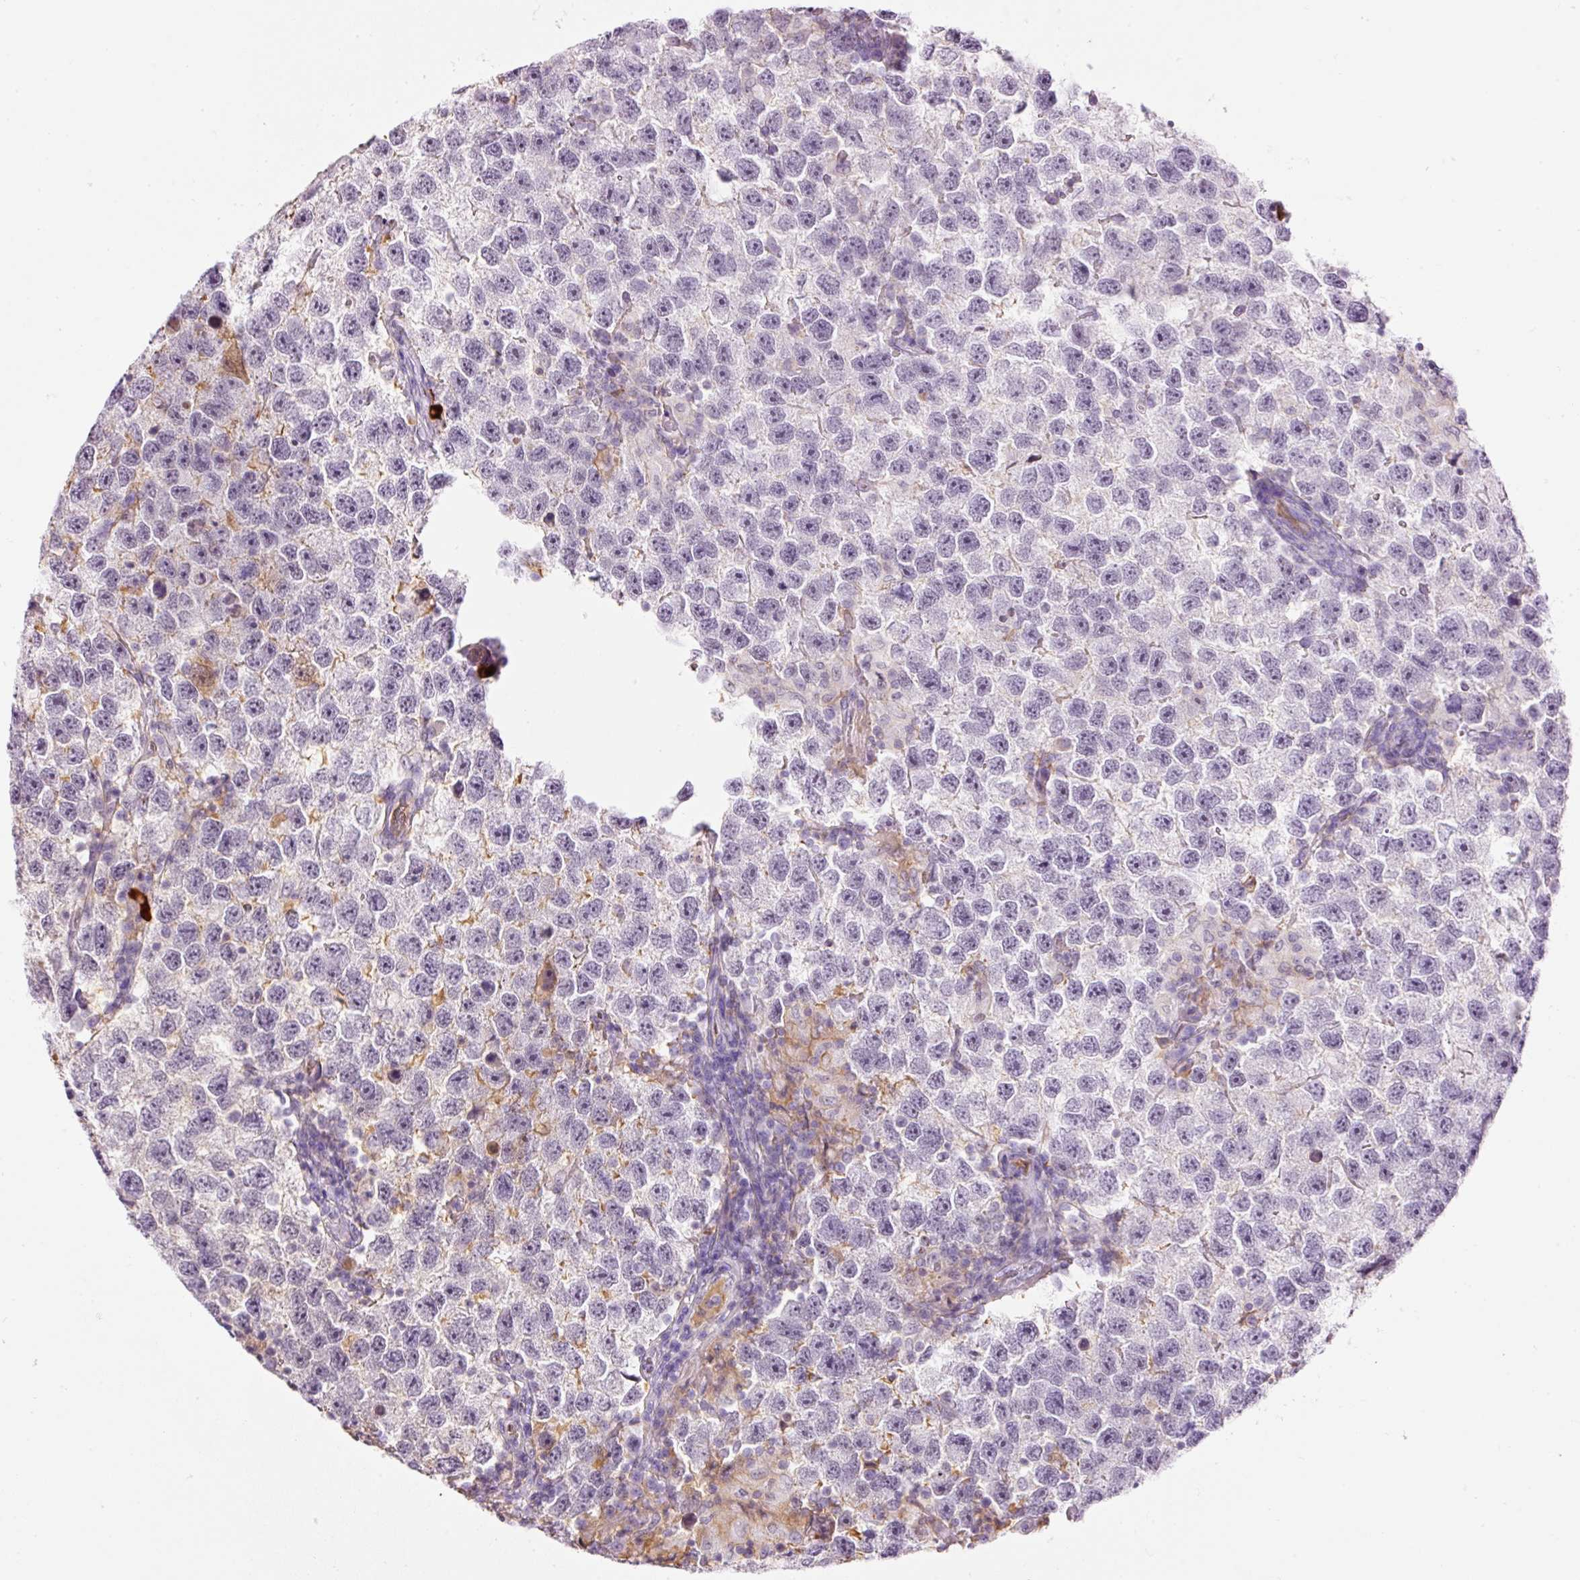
{"staining": {"intensity": "negative", "quantity": "none", "location": "none"}, "tissue": "testis cancer", "cell_type": "Tumor cells", "image_type": "cancer", "snomed": [{"axis": "morphology", "description": "Seminoma, NOS"}, {"axis": "topography", "description": "Testis"}], "caption": "Immunohistochemistry of testis cancer (seminoma) exhibits no staining in tumor cells.", "gene": "PRPF38B", "patient": {"sex": "male", "age": 26}}